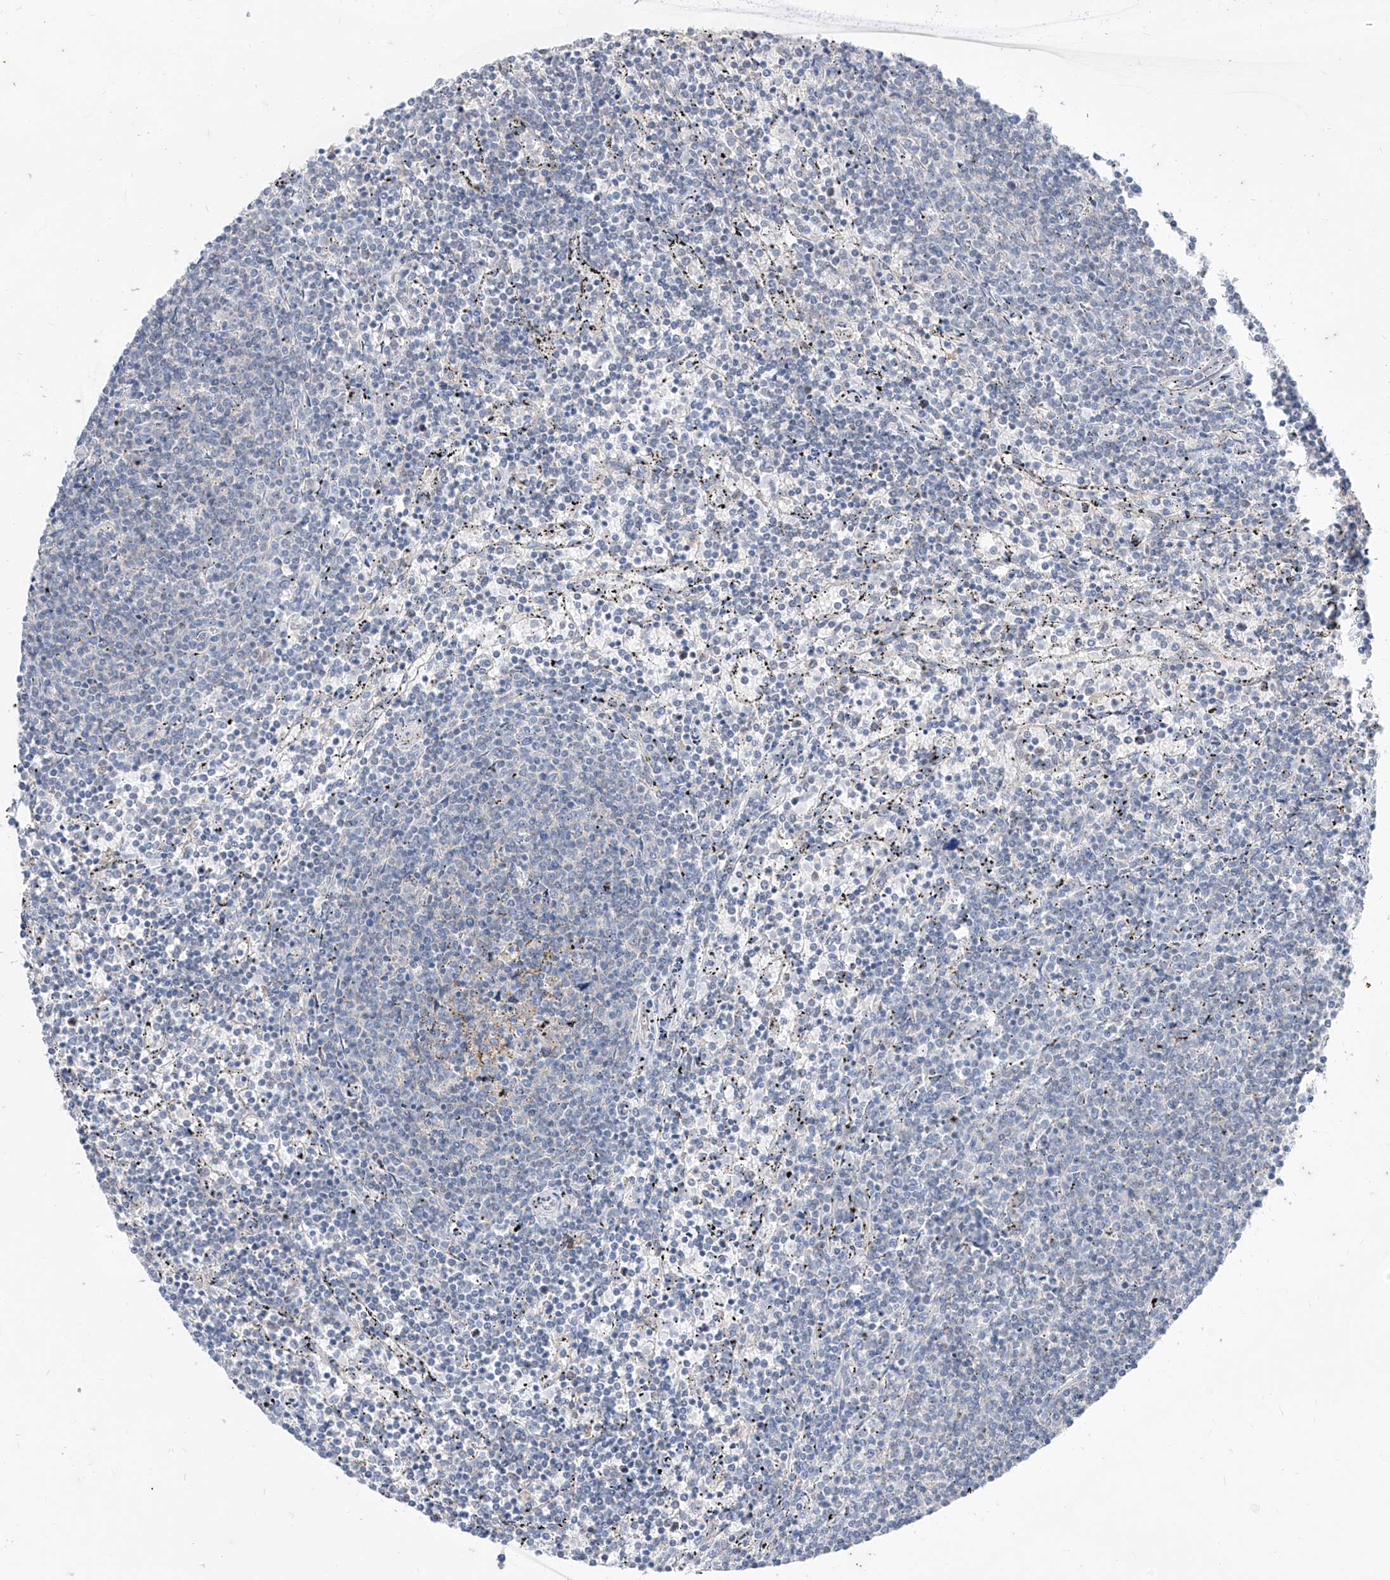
{"staining": {"intensity": "negative", "quantity": "none", "location": "none"}, "tissue": "lymphoma", "cell_type": "Tumor cells", "image_type": "cancer", "snomed": [{"axis": "morphology", "description": "Malignant lymphoma, non-Hodgkin's type, Low grade"}, {"axis": "topography", "description": "Spleen"}], "caption": "A histopathology image of human lymphoma is negative for staining in tumor cells.", "gene": "BROX", "patient": {"sex": "female", "age": 50}}